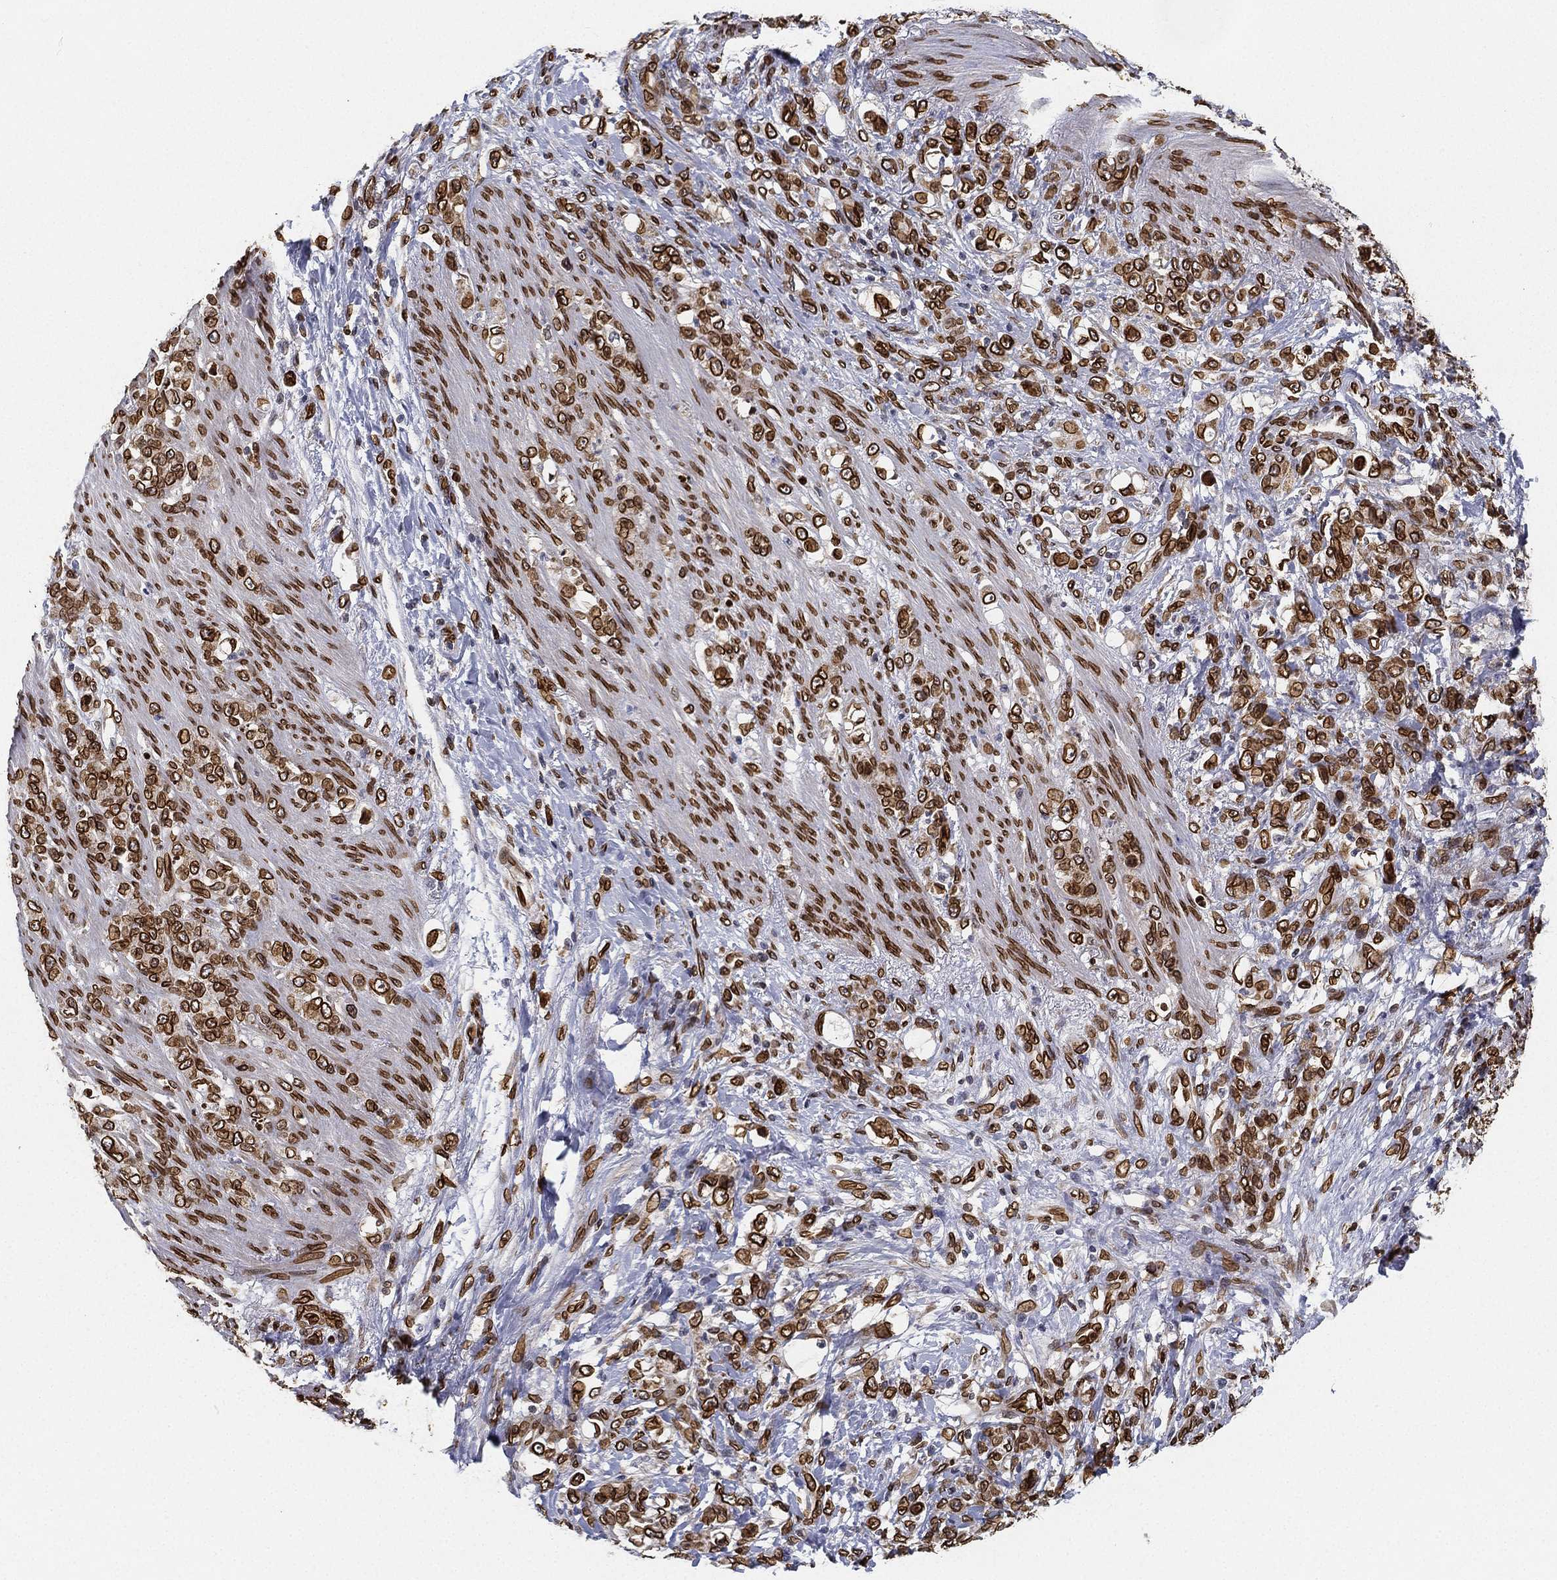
{"staining": {"intensity": "strong", "quantity": ">75%", "location": "cytoplasmic/membranous,nuclear"}, "tissue": "stomach cancer", "cell_type": "Tumor cells", "image_type": "cancer", "snomed": [{"axis": "morphology", "description": "Adenocarcinoma, NOS"}, {"axis": "topography", "description": "Stomach"}], "caption": "About >75% of tumor cells in human adenocarcinoma (stomach) display strong cytoplasmic/membranous and nuclear protein positivity as visualized by brown immunohistochemical staining.", "gene": "PALB2", "patient": {"sex": "female", "age": 79}}